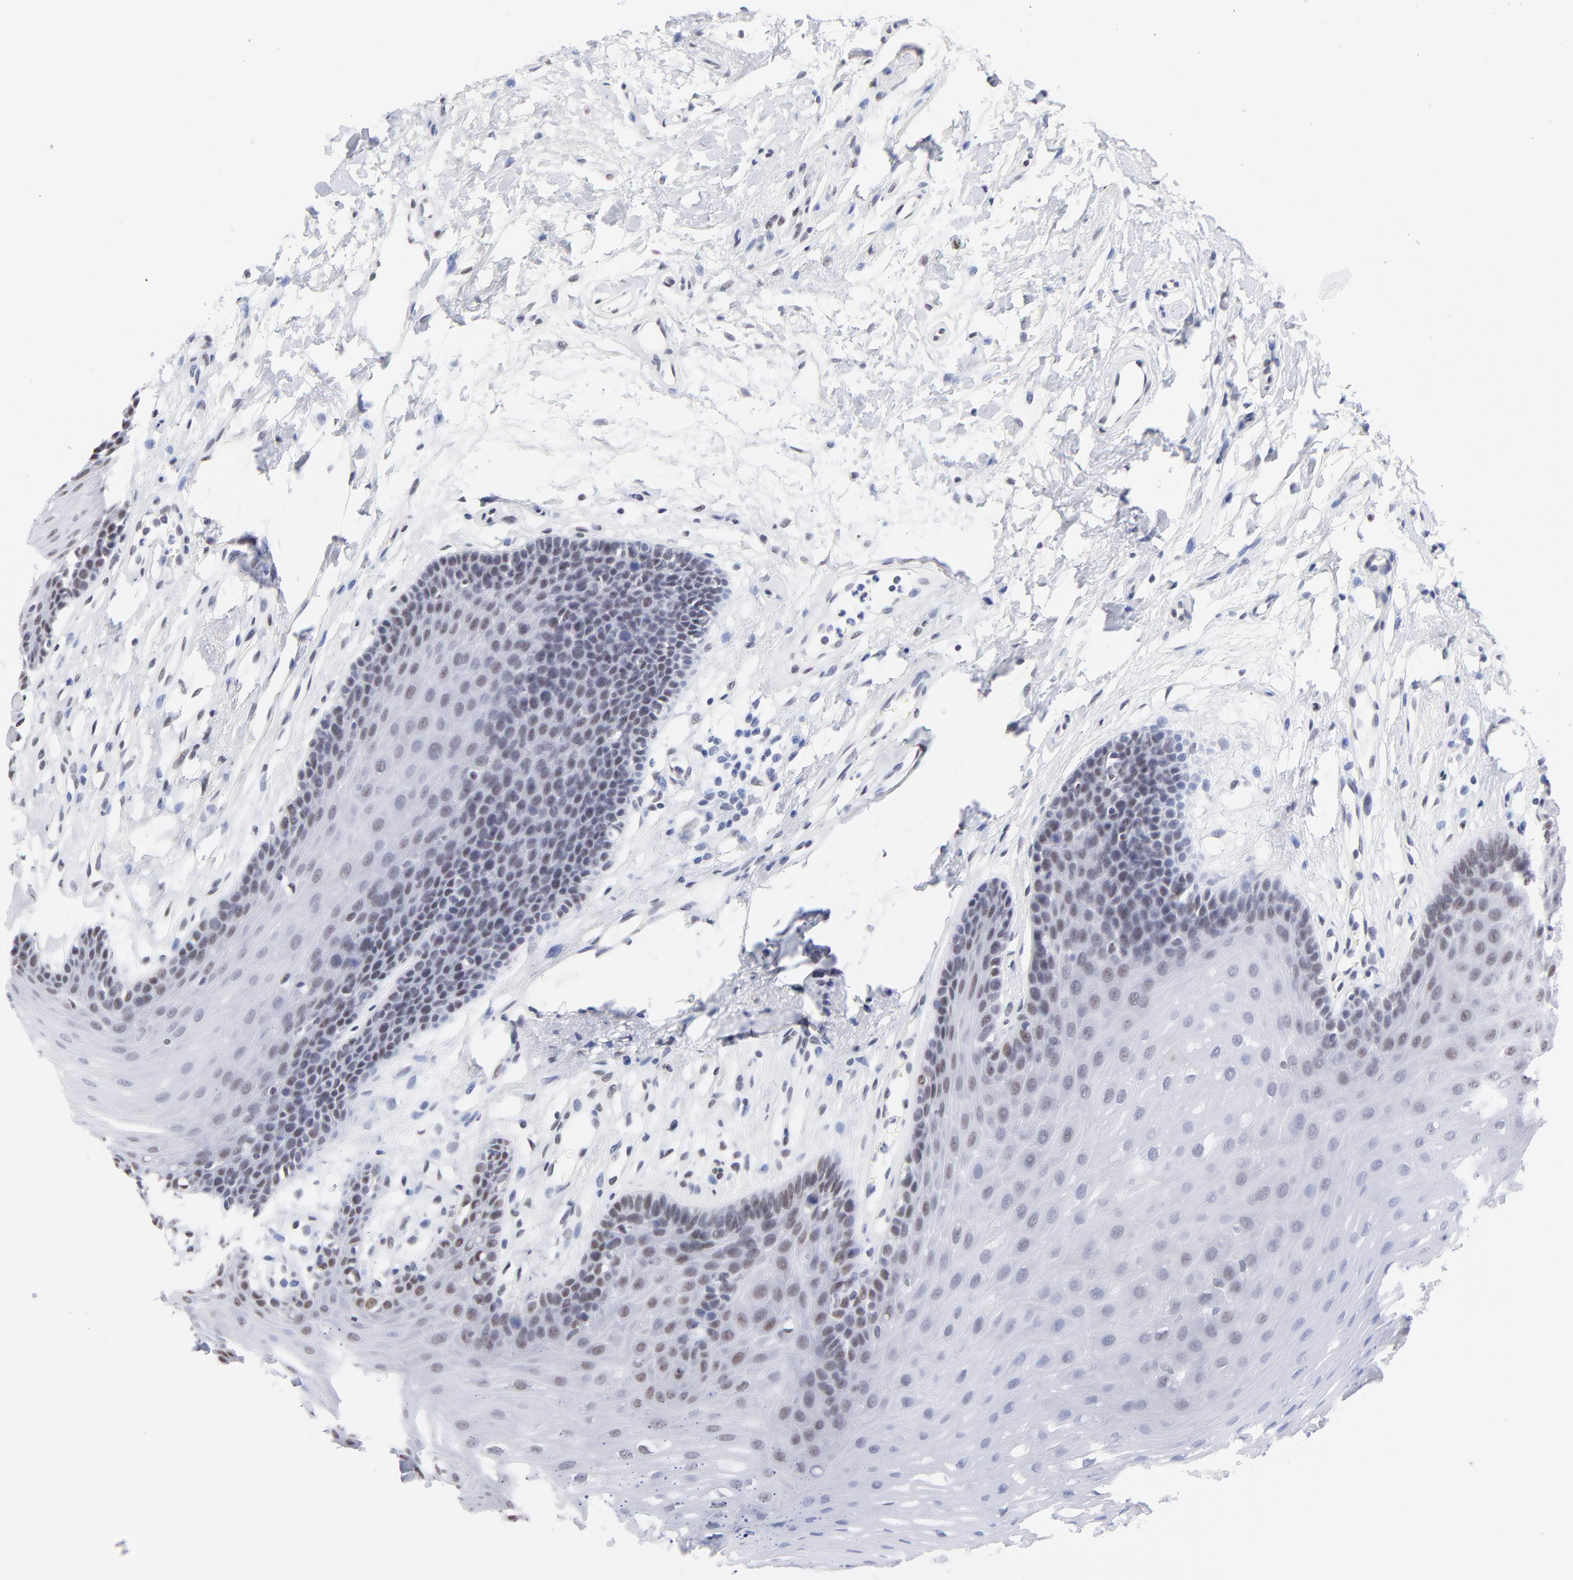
{"staining": {"intensity": "weak", "quantity": "<25%", "location": "nuclear"}, "tissue": "oral mucosa", "cell_type": "Squamous epithelial cells", "image_type": "normal", "snomed": [{"axis": "morphology", "description": "Normal tissue, NOS"}, {"axis": "topography", "description": "Oral tissue"}], "caption": "This is an immunohistochemistry histopathology image of unremarkable oral mucosa. There is no expression in squamous epithelial cells.", "gene": "ZNF74", "patient": {"sex": "male", "age": 62}}